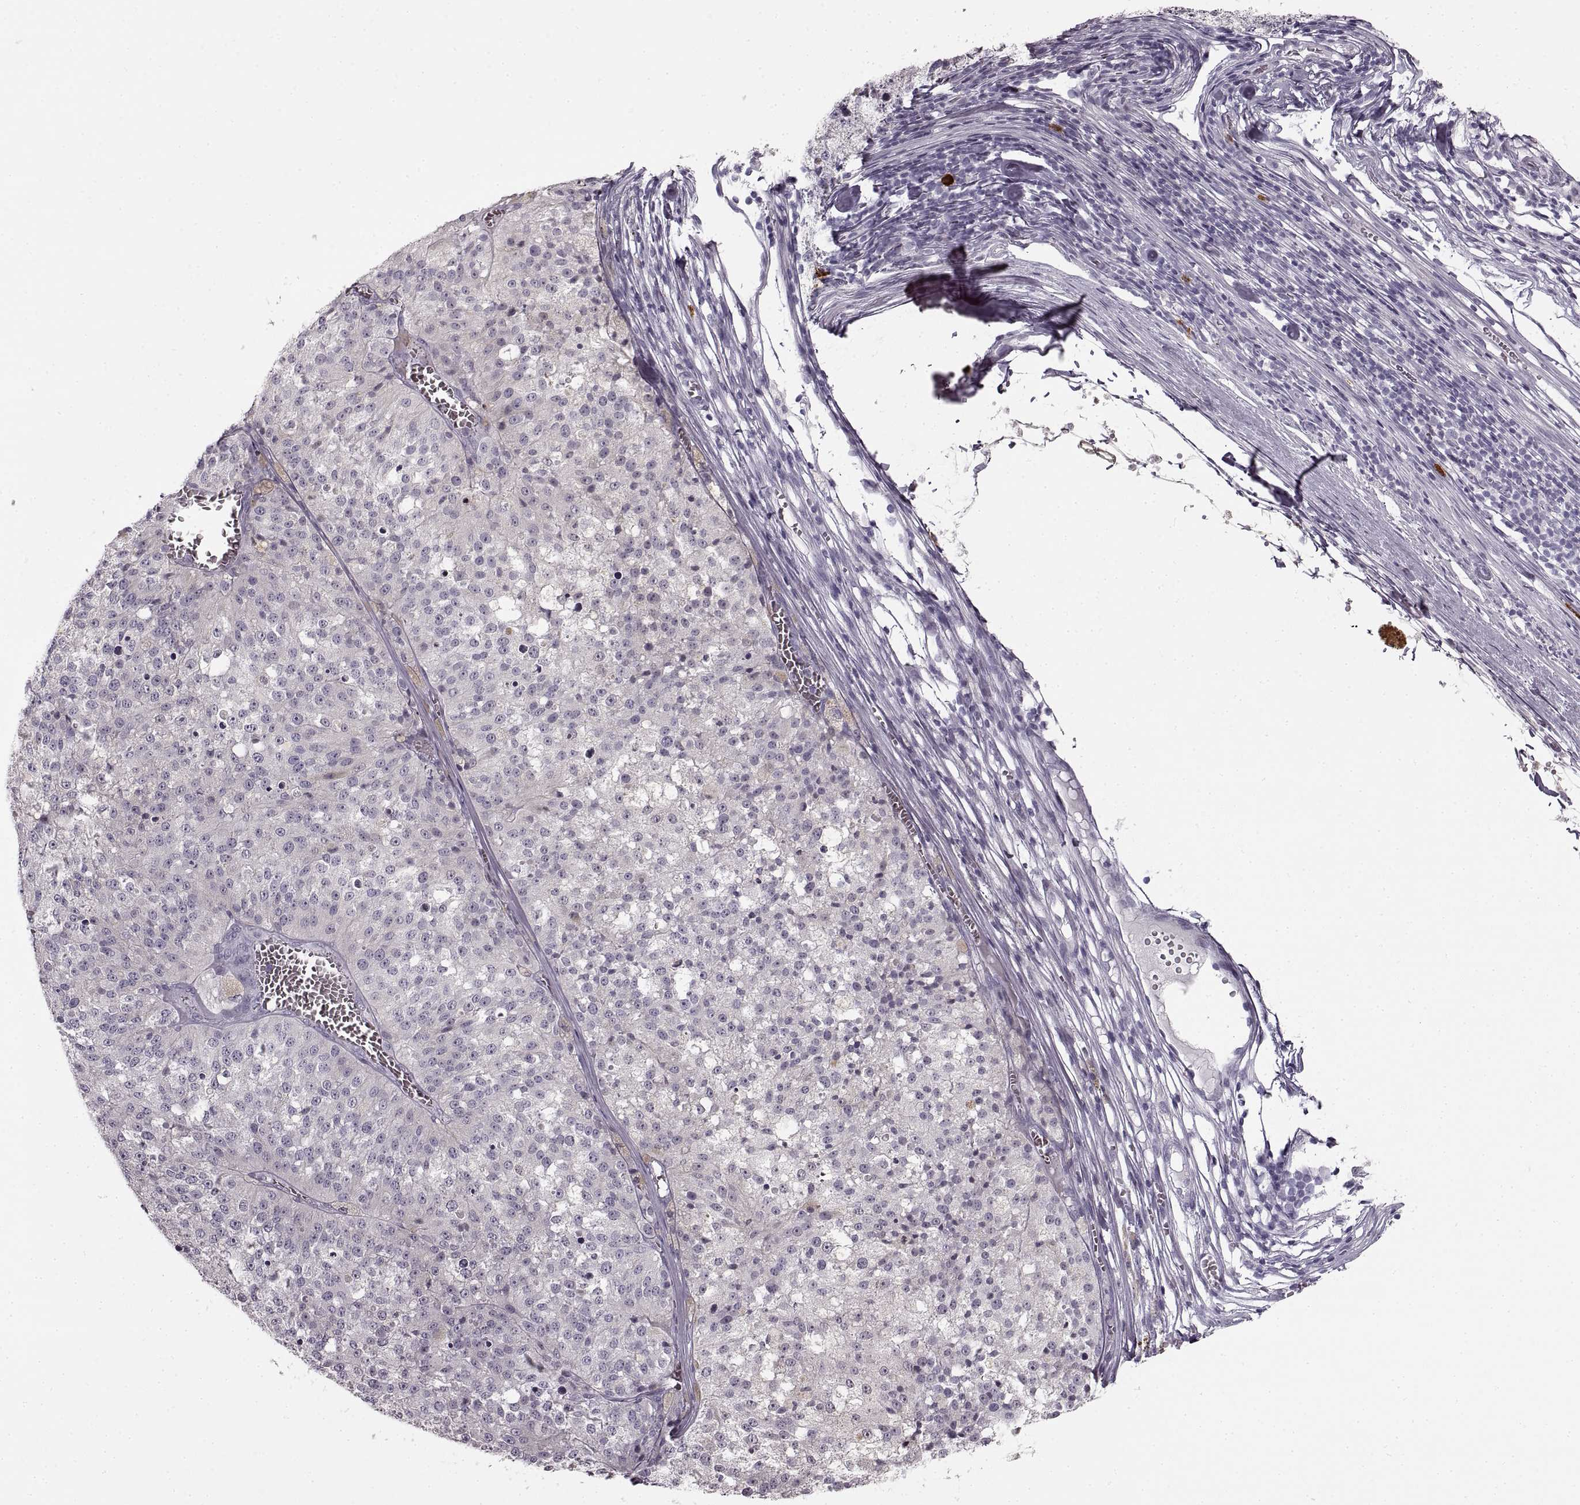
{"staining": {"intensity": "negative", "quantity": "none", "location": "none"}, "tissue": "melanoma", "cell_type": "Tumor cells", "image_type": "cancer", "snomed": [{"axis": "morphology", "description": "Malignant melanoma, Metastatic site"}, {"axis": "topography", "description": "Lymph node"}], "caption": "This micrograph is of malignant melanoma (metastatic site) stained with IHC to label a protein in brown with the nuclei are counter-stained blue. There is no positivity in tumor cells.", "gene": "CNTN1", "patient": {"sex": "female", "age": 64}}